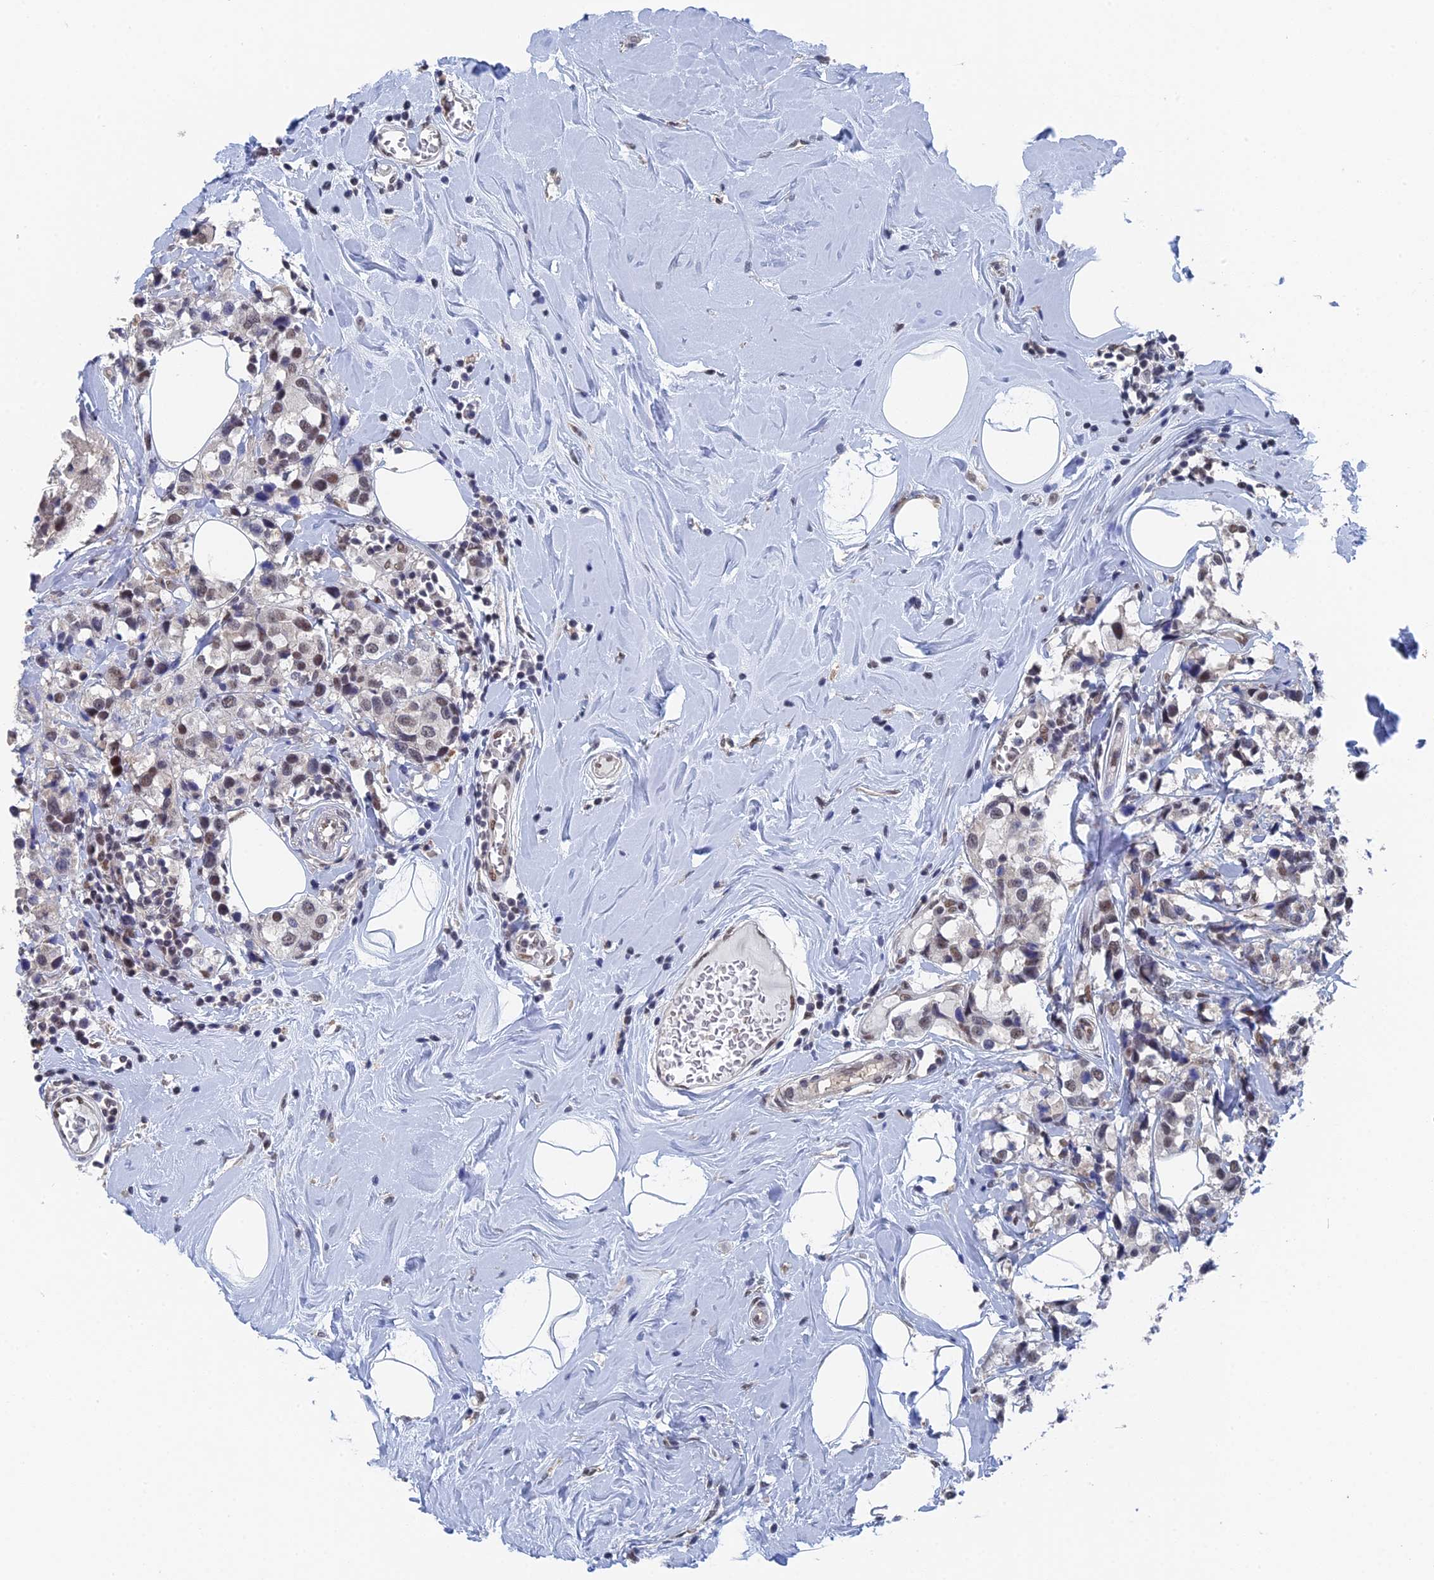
{"staining": {"intensity": "weak", "quantity": "25%-75%", "location": "nuclear"}, "tissue": "breast cancer", "cell_type": "Tumor cells", "image_type": "cancer", "snomed": [{"axis": "morphology", "description": "Lobular carcinoma"}, {"axis": "topography", "description": "Breast"}], "caption": "High-power microscopy captured an IHC micrograph of lobular carcinoma (breast), revealing weak nuclear staining in approximately 25%-75% of tumor cells.", "gene": "TSSC4", "patient": {"sex": "female", "age": 59}}